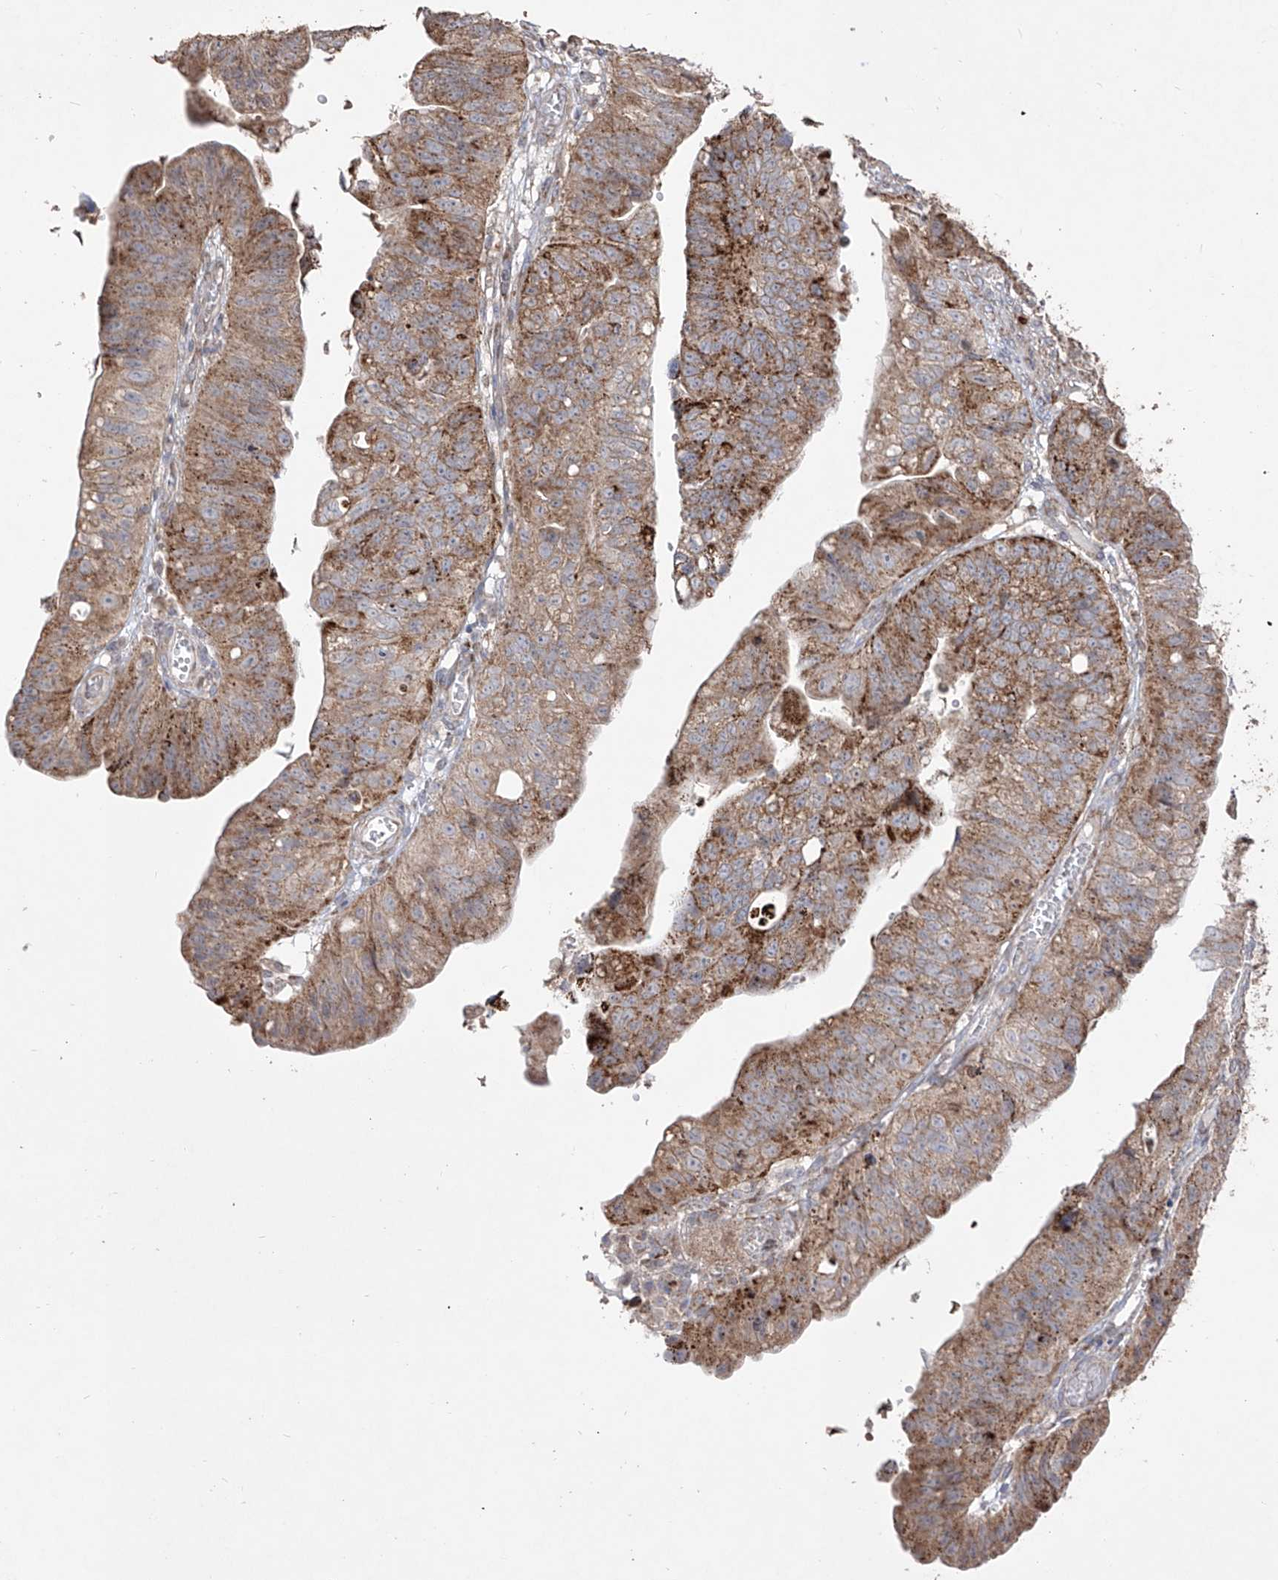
{"staining": {"intensity": "moderate", "quantity": ">75%", "location": "cytoplasmic/membranous"}, "tissue": "stomach cancer", "cell_type": "Tumor cells", "image_type": "cancer", "snomed": [{"axis": "morphology", "description": "Adenocarcinoma, NOS"}, {"axis": "topography", "description": "Stomach"}], "caption": "Moderate cytoplasmic/membranous expression is seen in approximately >75% of tumor cells in stomach cancer.", "gene": "YKT6", "patient": {"sex": "male", "age": 59}}